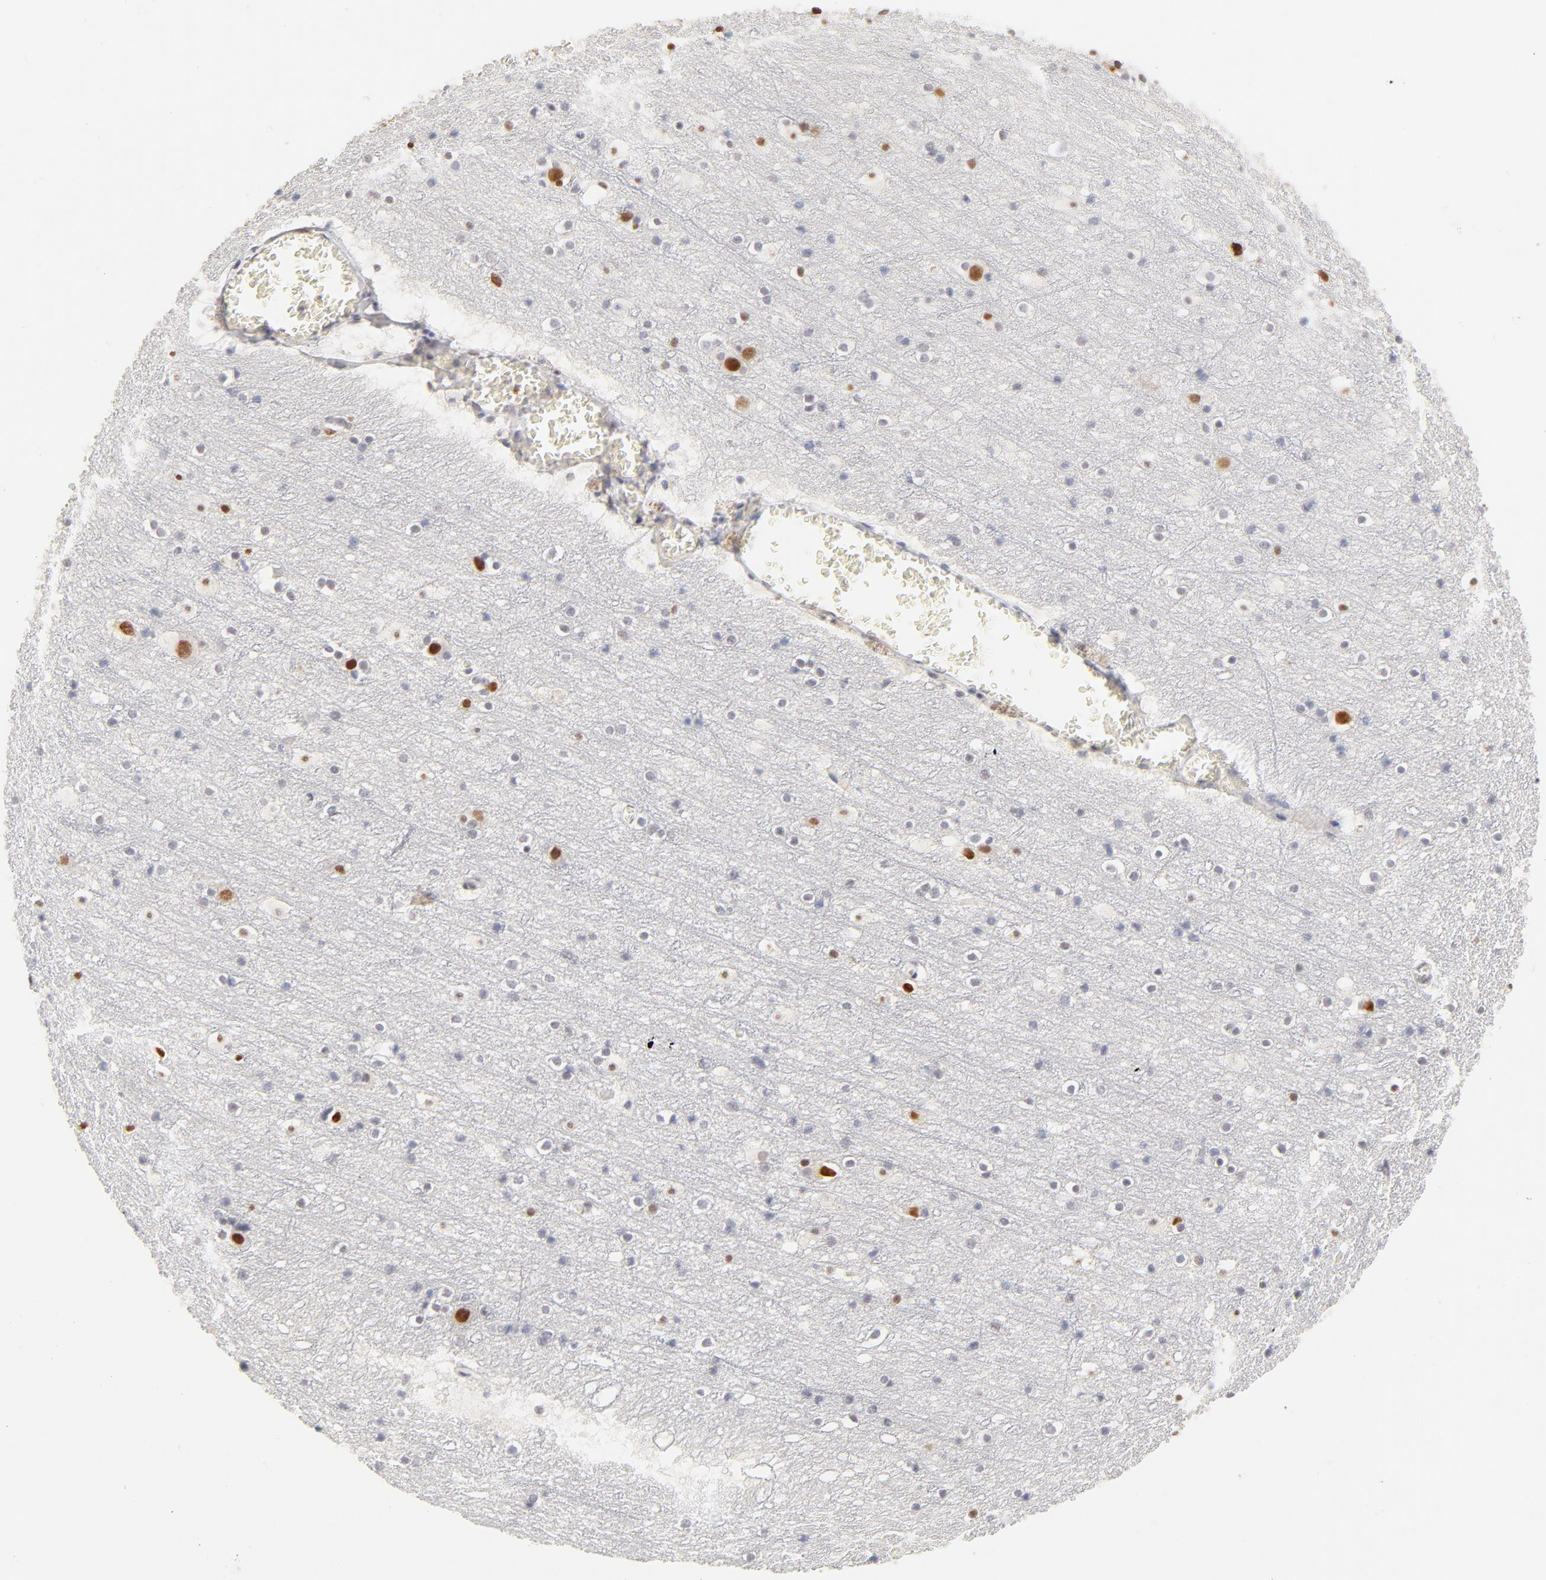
{"staining": {"intensity": "negative", "quantity": "none", "location": "none"}, "tissue": "cerebral cortex", "cell_type": "Endothelial cells", "image_type": "normal", "snomed": [{"axis": "morphology", "description": "Normal tissue, NOS"}, {"axis": "topography", "description": "Cerebral cortex"}], "caption": "IHC of benign human cerebral cortex exhibits no positivity in endothelial cells. (Brightfield microscopy of DAB (3,3'-diaminobenzidine) immunohistochemistry (IHC) at high magnification).", "gene": "PBX1", "patient": {"sex": "male", "age": 45}}